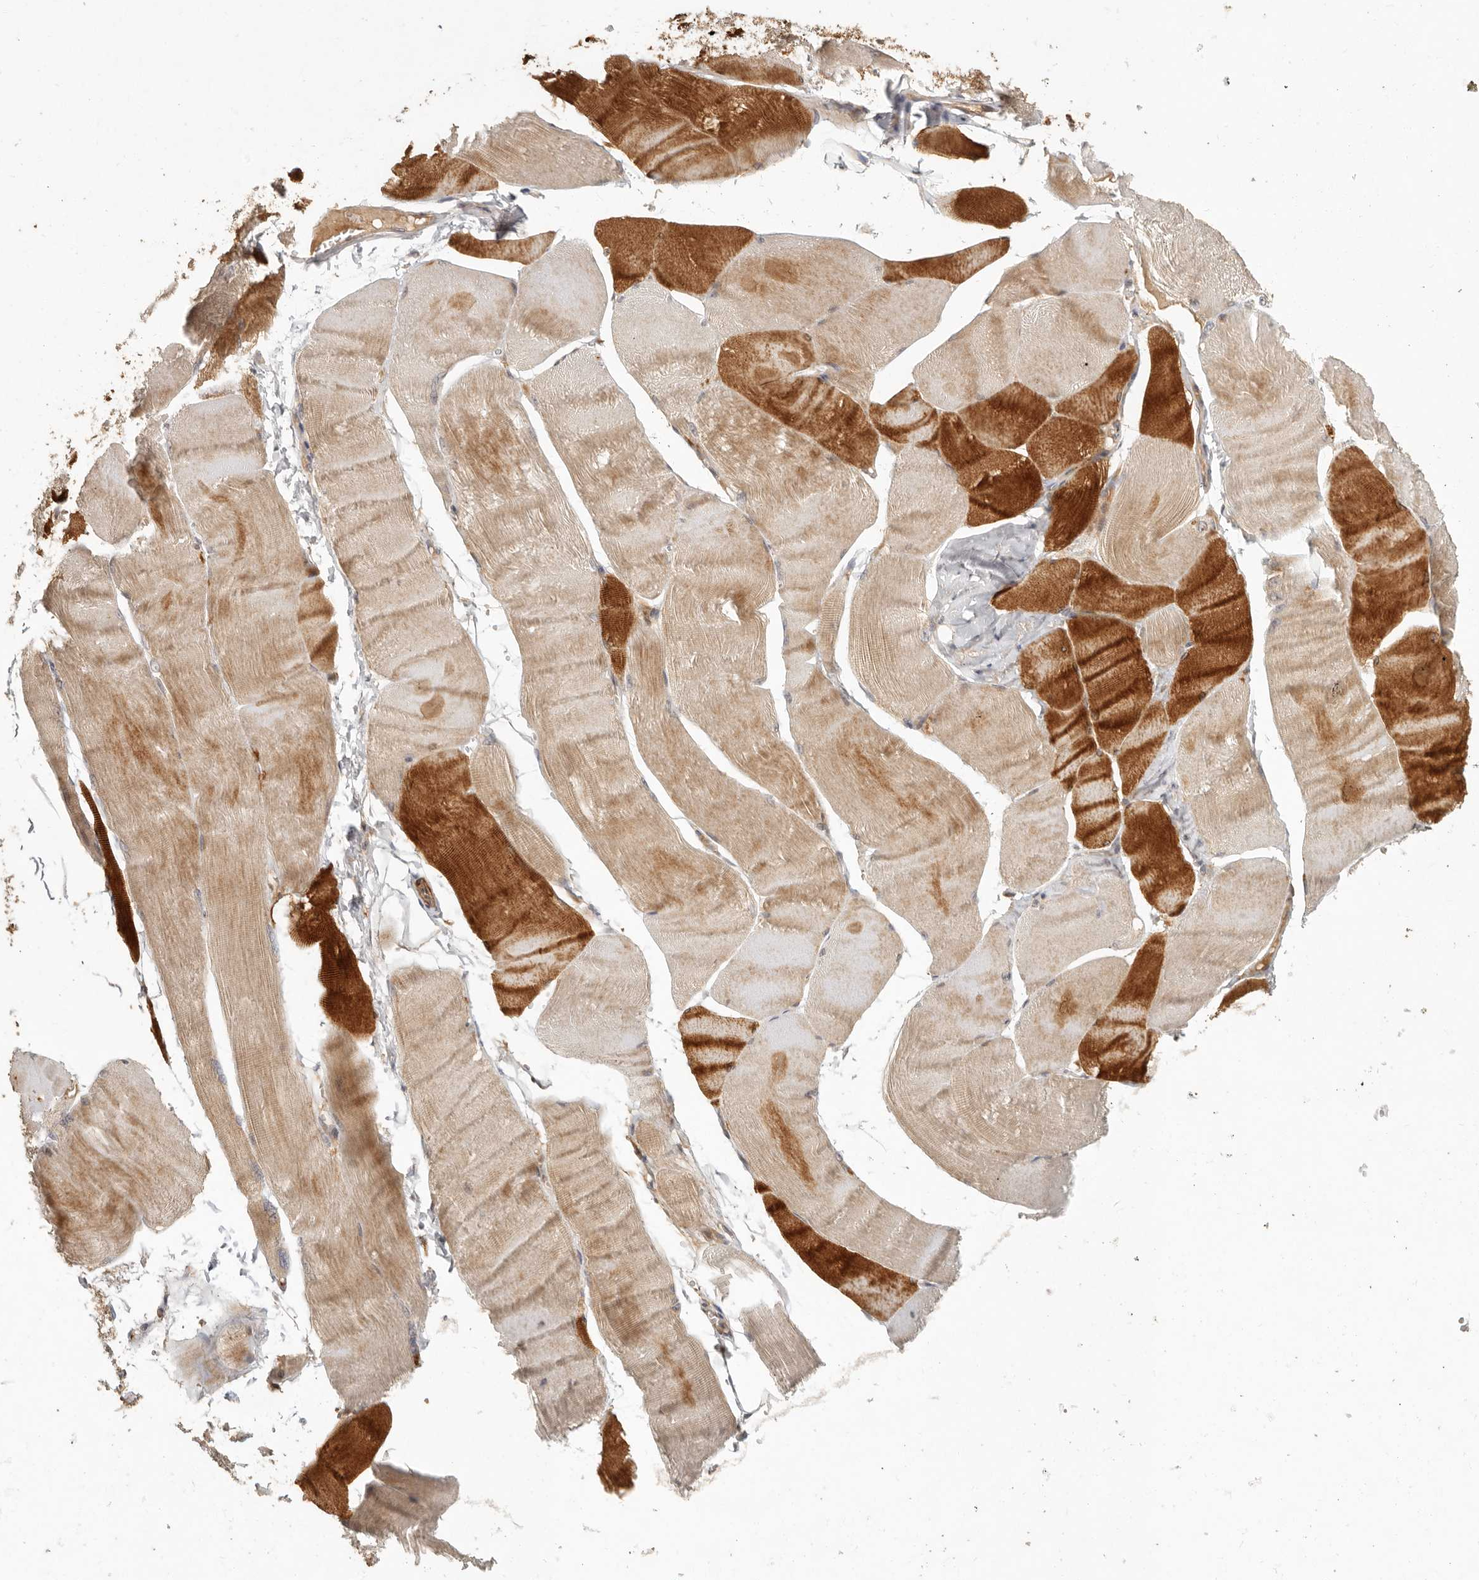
{"staining": {"intensity": "strong", "quantity": "25%-75%", "location": "cytoplasmic/membranous"}, "tissue": "skeletal muscle", "cell_type": "Myocytes", "image_type": "normal", "snomed": [{"axis": "morphology", "description": "Normal tissue, NOS"}, {"axis": "morphology", "description": "Basal cell carcinoma"}, {"axis": "topography", "description": "Skeletal muscle"}], "caption": "This image displays immunohistochemistry staining of unremarkable human skeletal muscle, with high strong cytoplasmic/membranous staining in about 25%-75% of myocytes.", "gene": "VIPR1", "patient": {"sex": "female", "age": 64}}